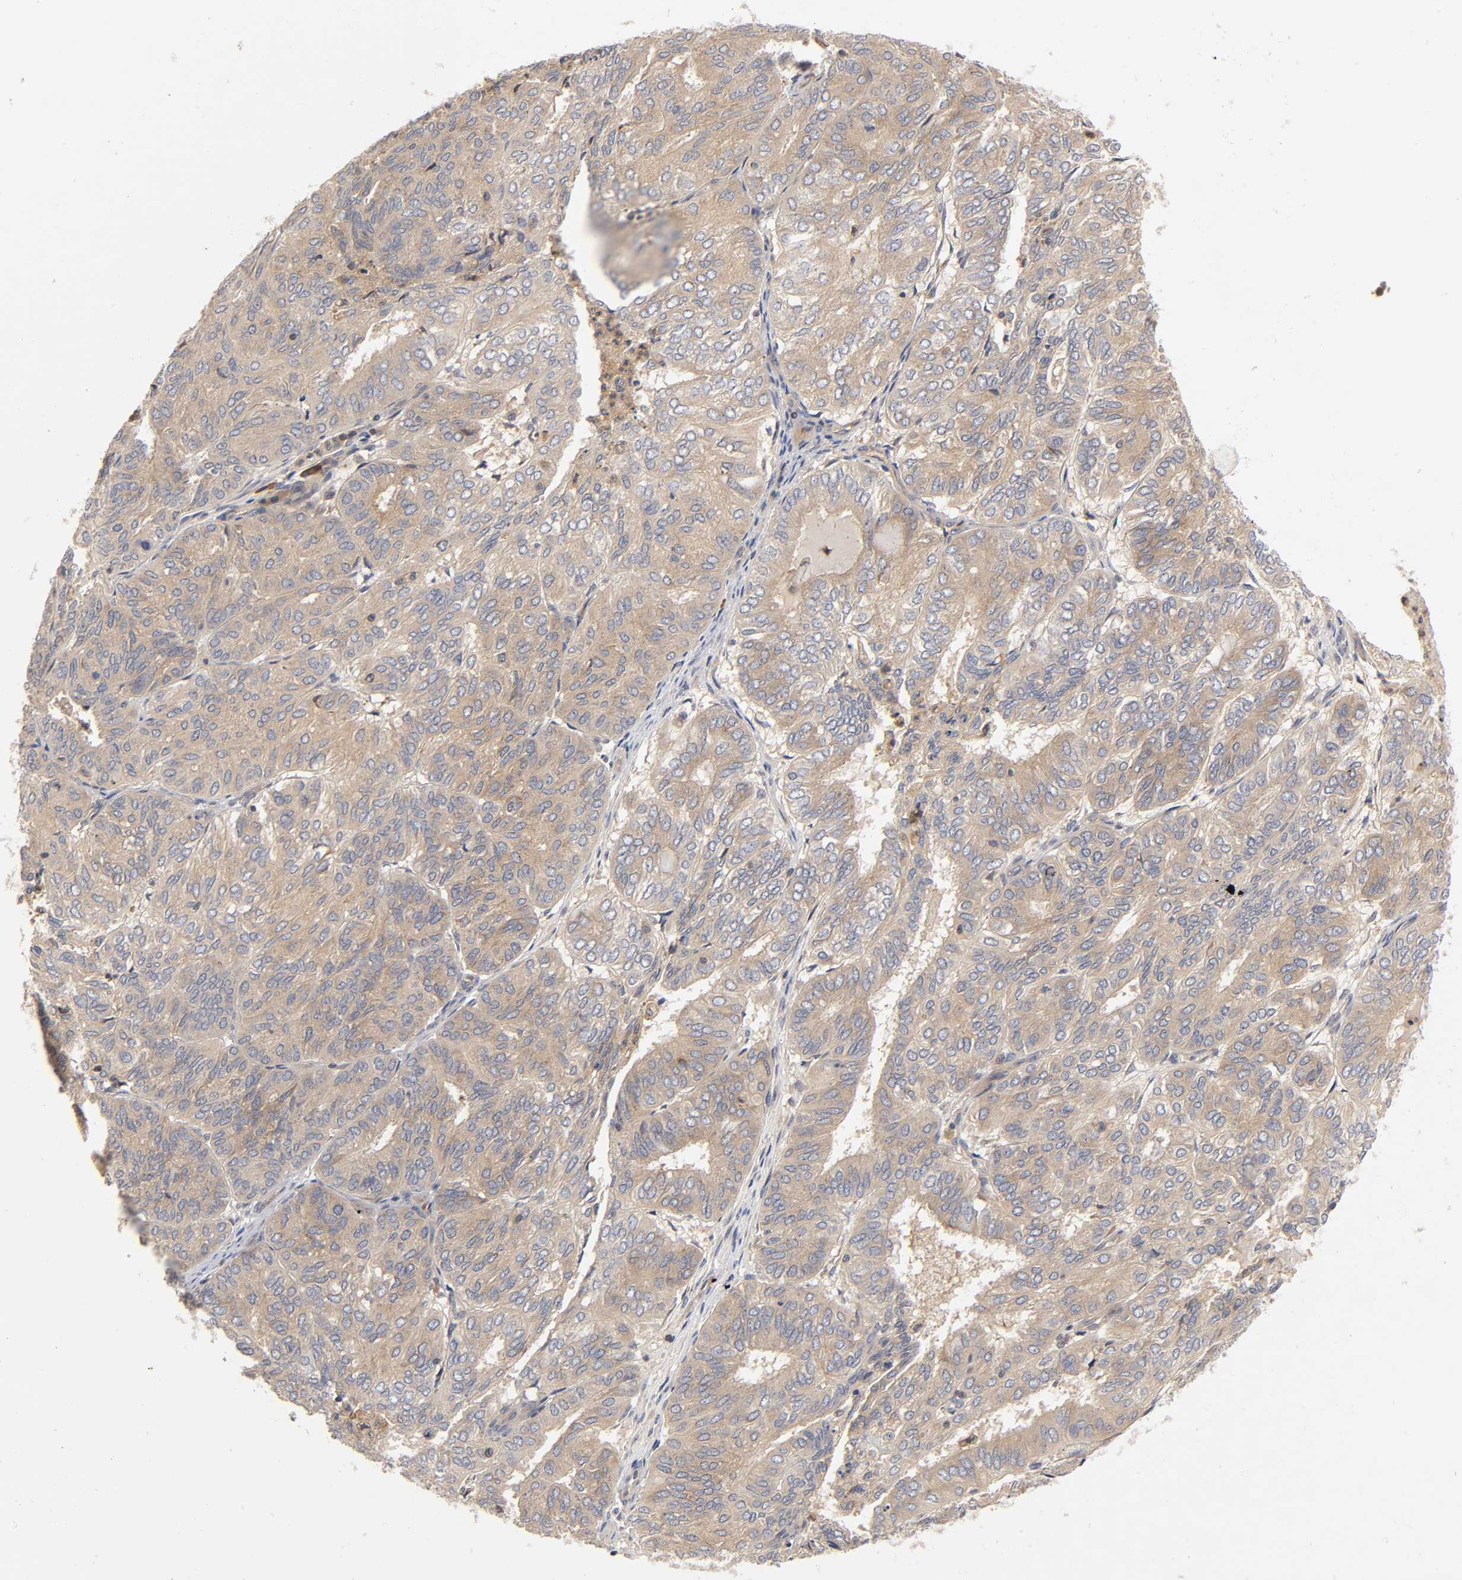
{"staining": {"intensity": "weak", "quantity": ">75%", "location": "cytoplasmic/membranous"}, "tissue": "endometrial cancer", "cell_type": "Tumor cells", "image_type": "cancer", "snomed": [{"axis": "morphology", "description": "Adenocarcinoma, NOS"}, {"axis": "topography", "description": "Uterus"}], "caption": "Endometrial cancer (adenocarcinoma) tissue reveals weak cytoplasmic/membranous staining in about >75% of tumor cells", "gene": "RHOA", "patient": {"sex": "female", "age": 60}}